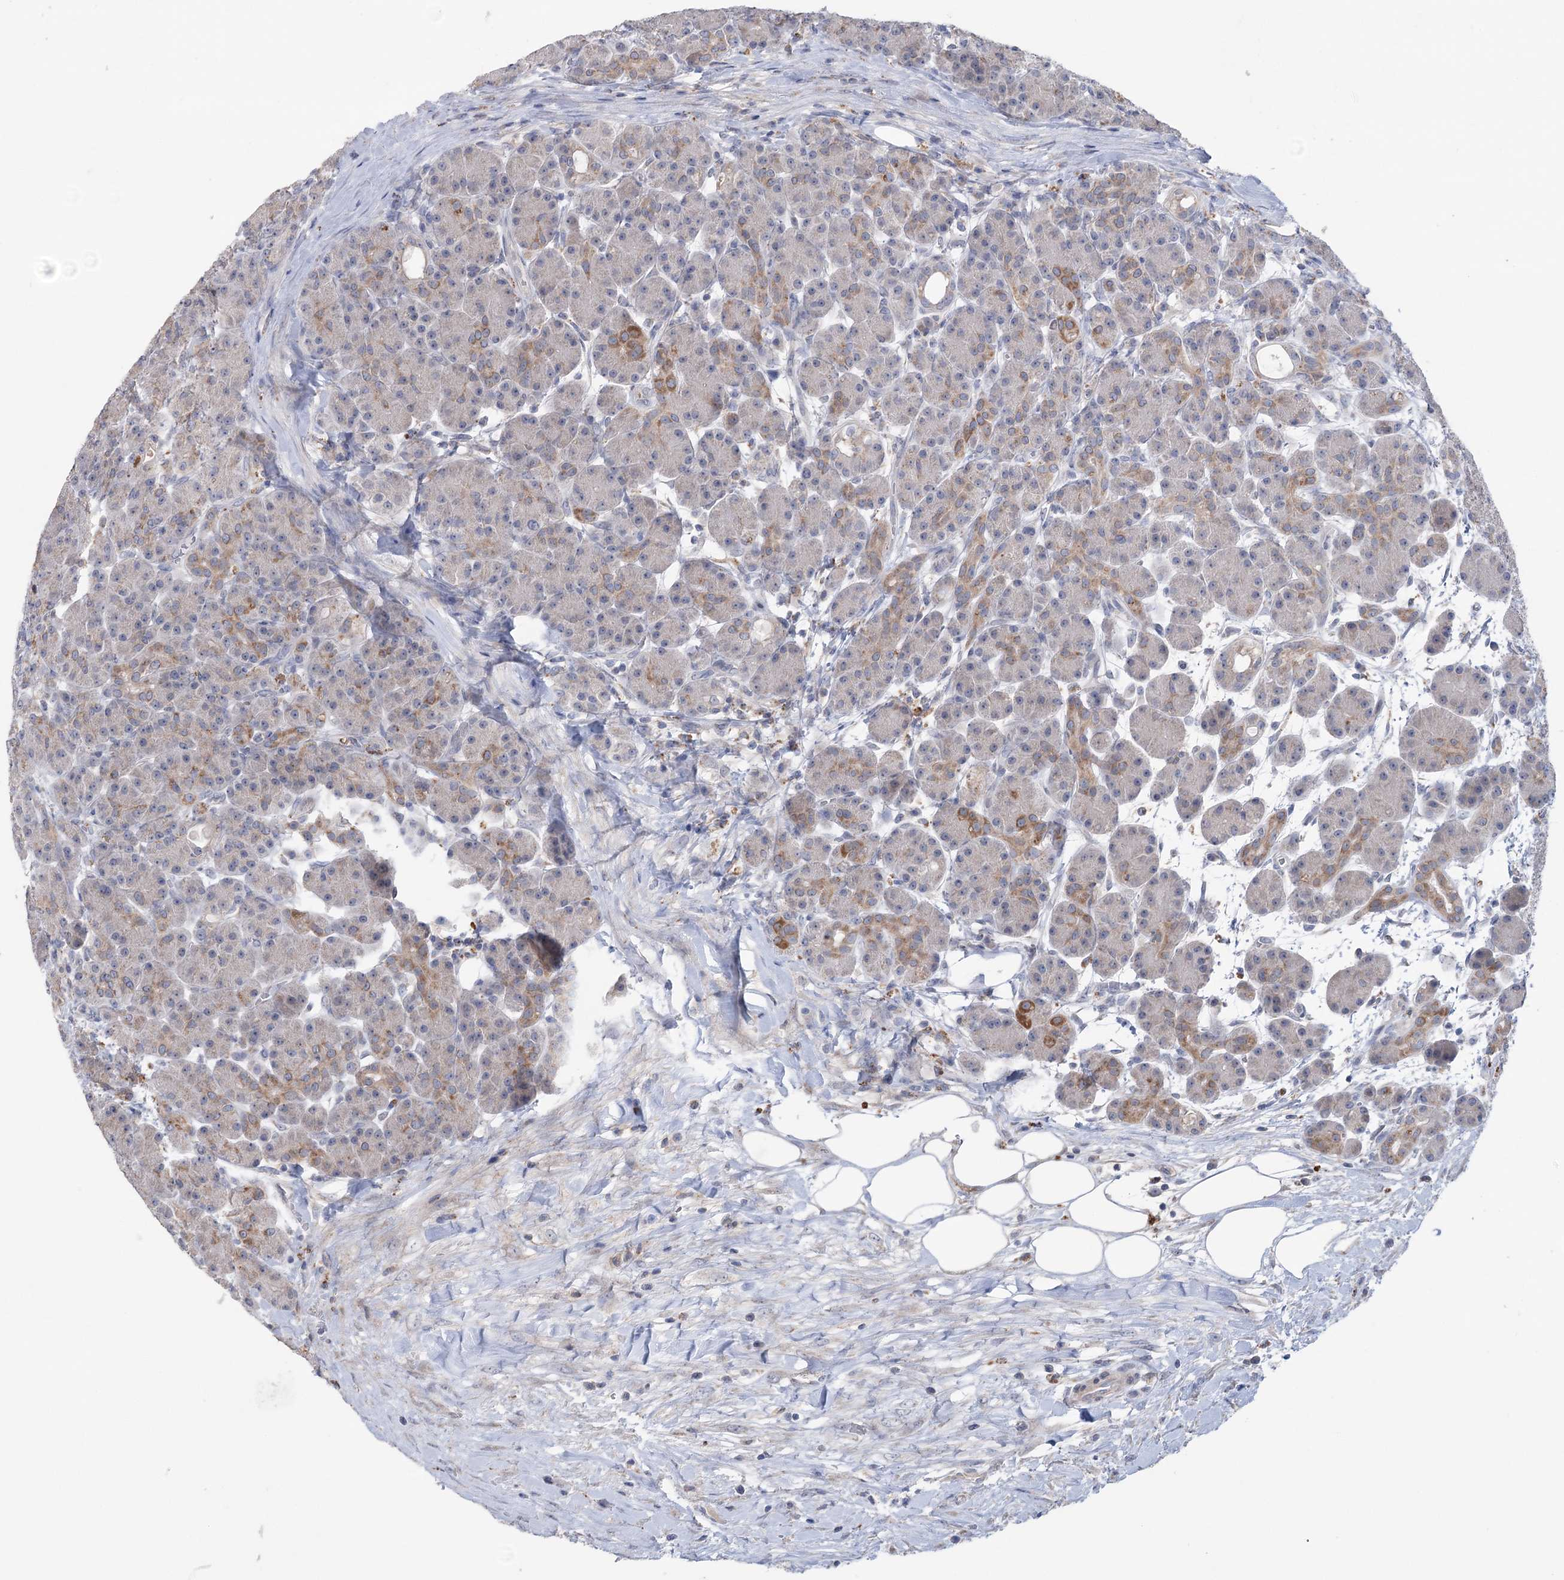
{"staining": {"intensity": "moderate", "quantity": "<25%", "location": "cytoplasmic/membranous"}, "tissue": "pancreas", "cell_type": "Exocrine glandular cells", "image_type": "normal", "snomed": [{"axis": "morphology", "description": "Normal tissue, NOS"}, {"axis": "topography", "description": "Pancreas"}], "caption": "Immunohistochemistry (IHC) image of normal pancreas: human pancreas stained using immunohistochemistry (IHC) reveals low levels of moderate protein expression localized specifically in the cytoplasmic/membranous of exocrine glandular cells, appearing as a cytoplasmic/membranous brown color.", "gene": "MTCH2", "patient": {"sex": "male", "age": 63}}